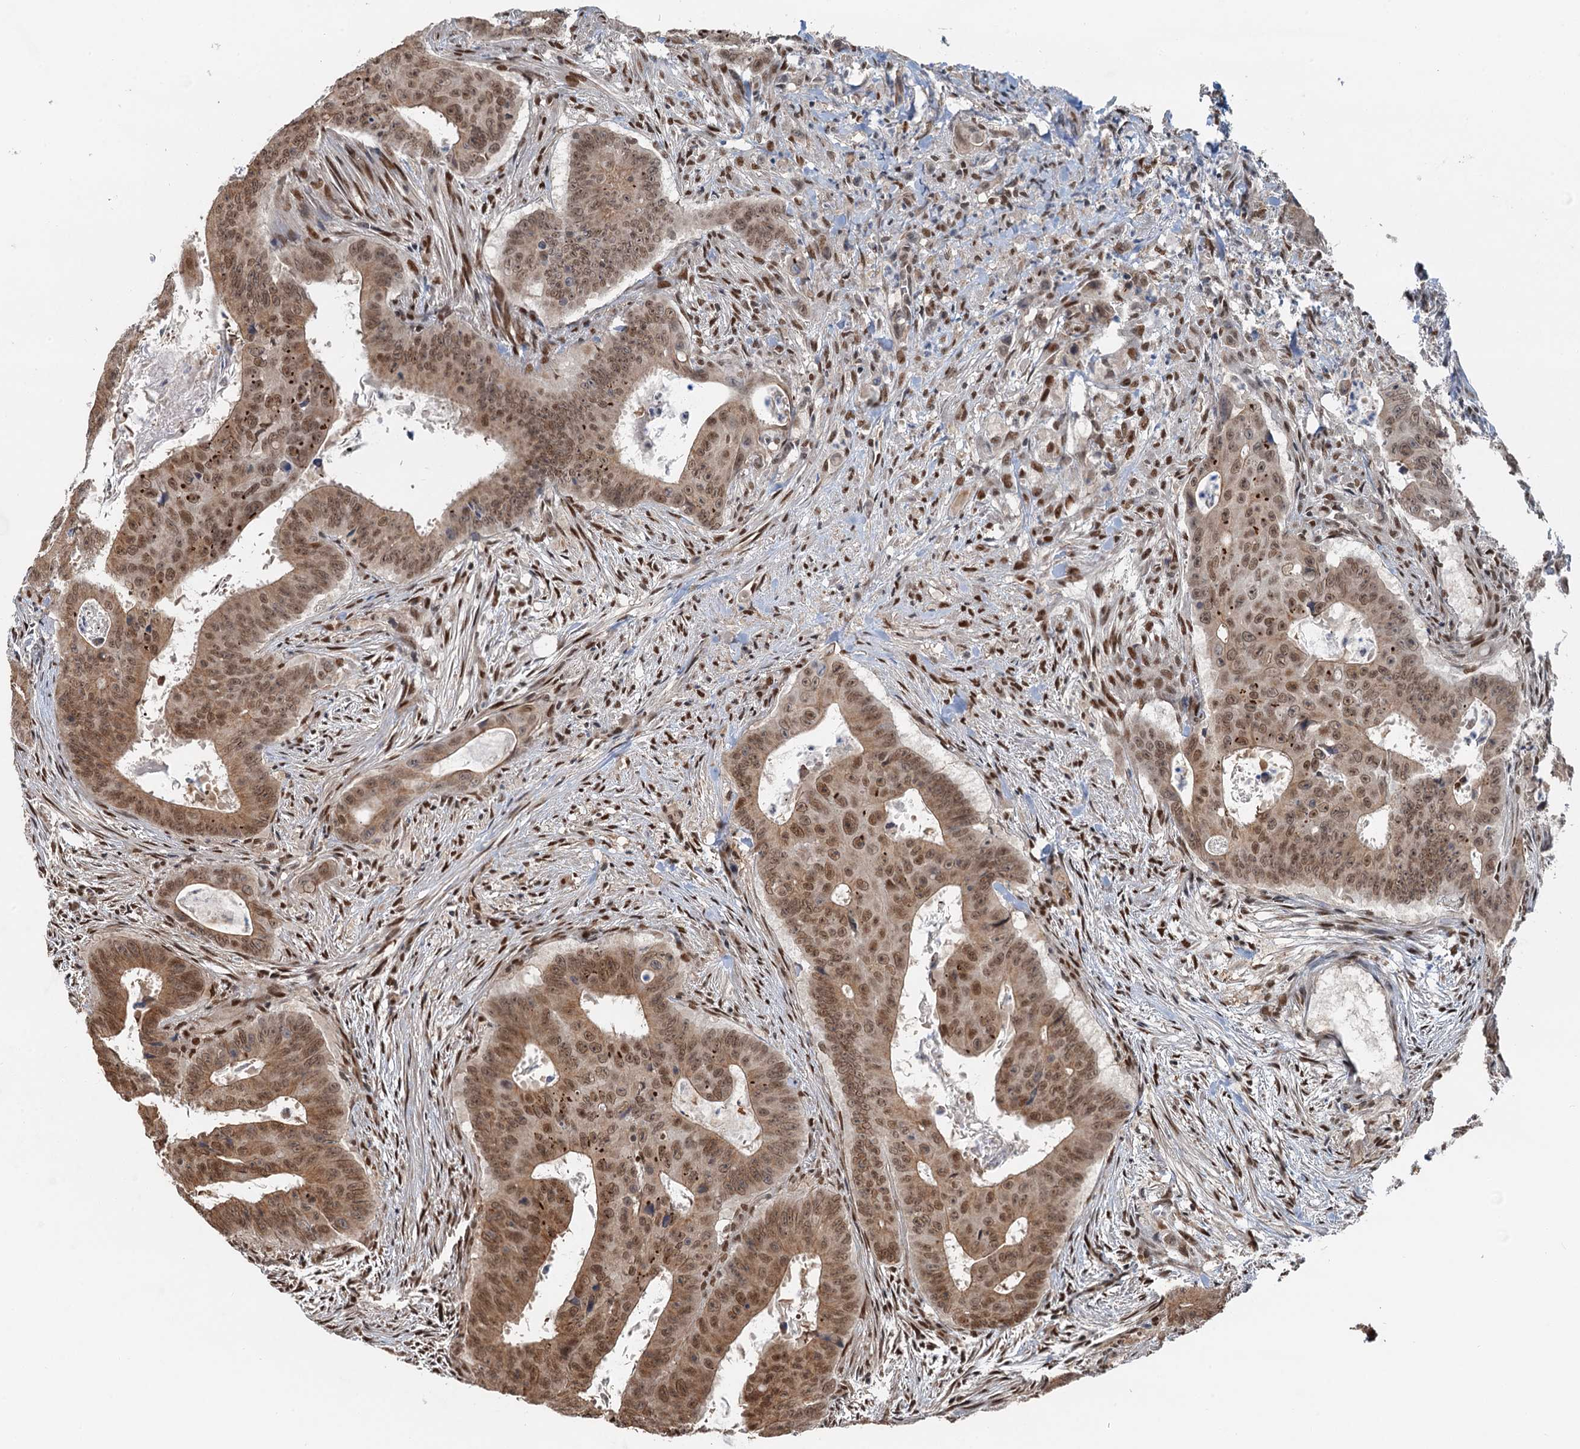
{"staining": {"intensity": "strong", "quantity": ">75%", "location": "cytoplasmic/membranous,nuclear"}, "tissue": "colorectal cancer", "cell_type": "Tumor cells", "image_type": "cancer", "snomed": [{"axis": "morphology", "description": "Adenocarcinoma, NOS"}, {"axis": "topography", "description": "Rectum"}], "caption": "Brown immunohistochemical staining in human adenocarcinoma (colorectal) exhibits strong cytoplasmic/membranous and nuclear positivity in approximately >75% of tumor cells.", "gene": "CFDP1", "patient": {"sex": "female", "age": 75}}